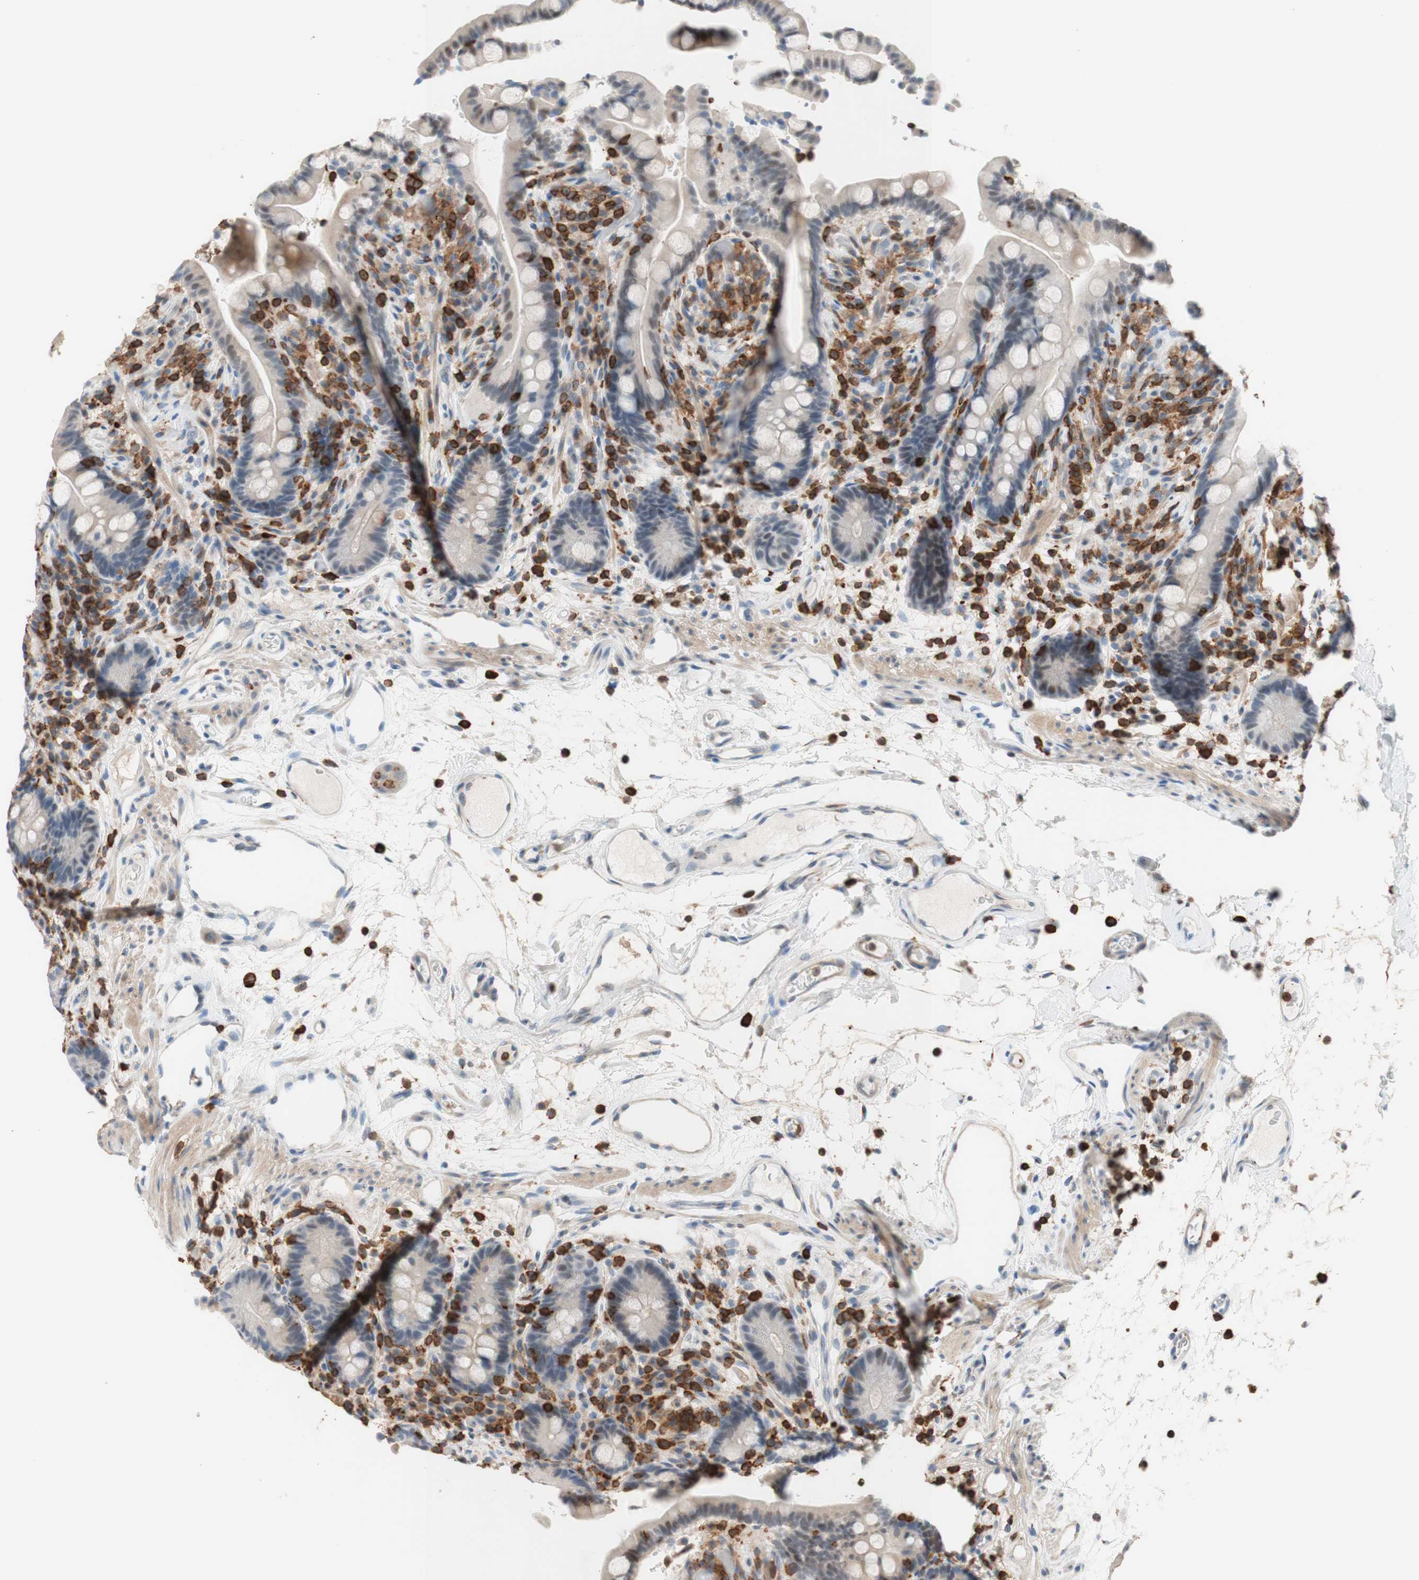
{"staining": {"intensity": "weak", "quantity": ">75%", "location": "cytoplasmic/membranous"}, "tissue": "colon", "cell_type": "Endothelial cells", "image_type": "normal", "snomed": [{"axis": "morphology", "description": "Normal tissue, NOS"}, {"axis": "topography", "description": "Colon"}], "caption": "Protein expression analysis of benign colon reveals weak cytoplasmic/membranous expression in approximately >75% of endothelial cells.", "gene": "SPINK6", "patient": {"sex": "male", "age": 73}}